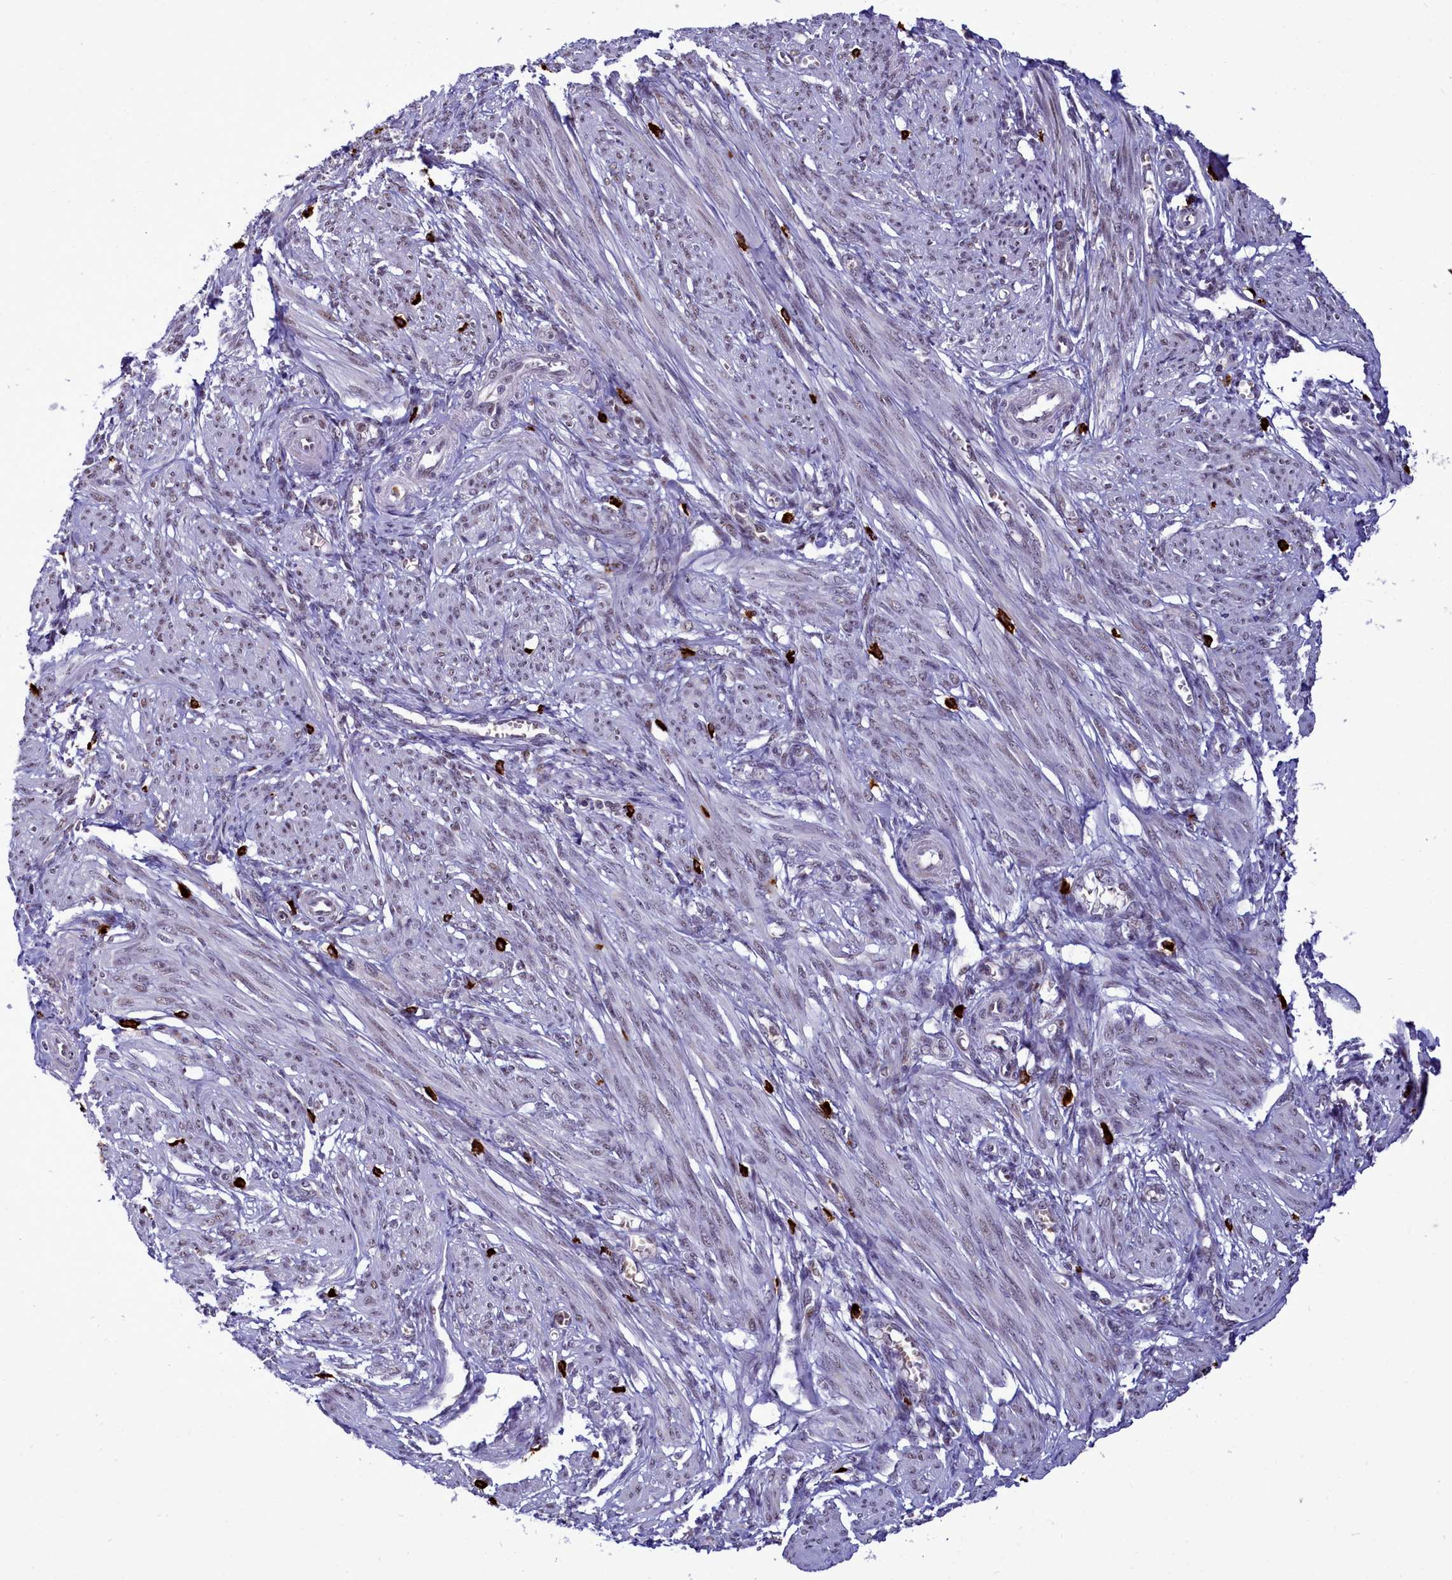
{"staining": {"intensity": "weak", "quantity": "25%-75%", "location": "nuclear"}, "tissue": "smooth muscle", "cell_type": "Smooth muscle cells", "image_type": "normal", "snomed": [{"axis": "morphology", "description": "Normal tissue, NOS"}, {"axis": "topography", "description": "Smooth muscle"}], "caption": "Smooth muscle stained with IHC shows weak nuclear positivity in approximately 25%-75% of smooth muscle cells.", "gene": "POM121L2", "patient": {"sex": "female", "age": 39}}